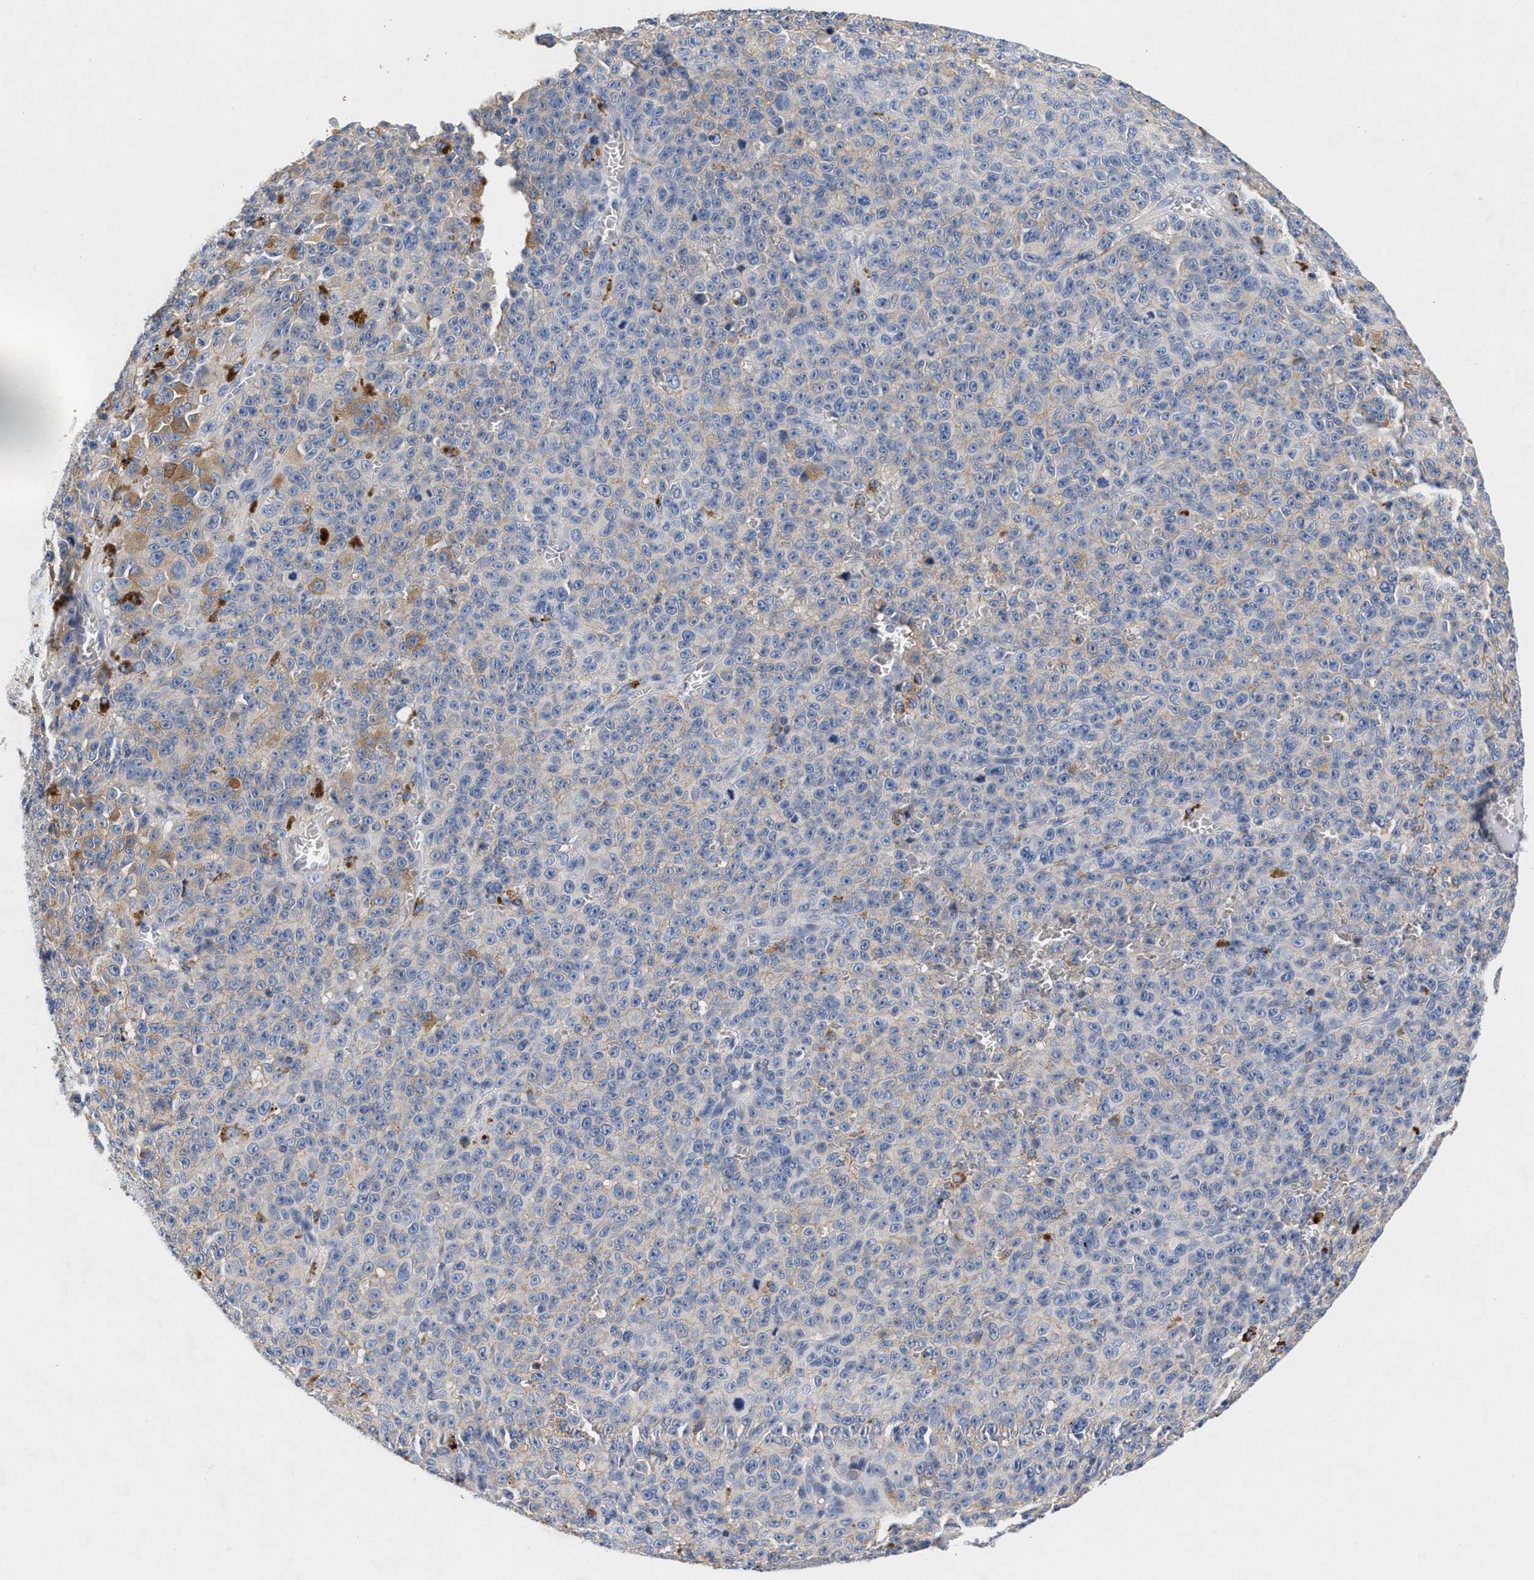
{"staining": {"intensity": "moderate", "quantity": "<25%", "location": "cytoplasmic/membranous"}, "tissue": "melanoma", "cell_type": "Tumor cells", "image_type": "cancer", "snomed": [{"axis": "morphology", "description": "Malignant melanoma, NOS"}, {"axis": "topography", "description": "Skin"}], "caption": "Moderate cytoplasmic/membranous protein positivity is identified in approximately <25% of tumor cells in melanoma.", "gene": "GNAI3", "patient": {"sex": "female", "age": 82}}